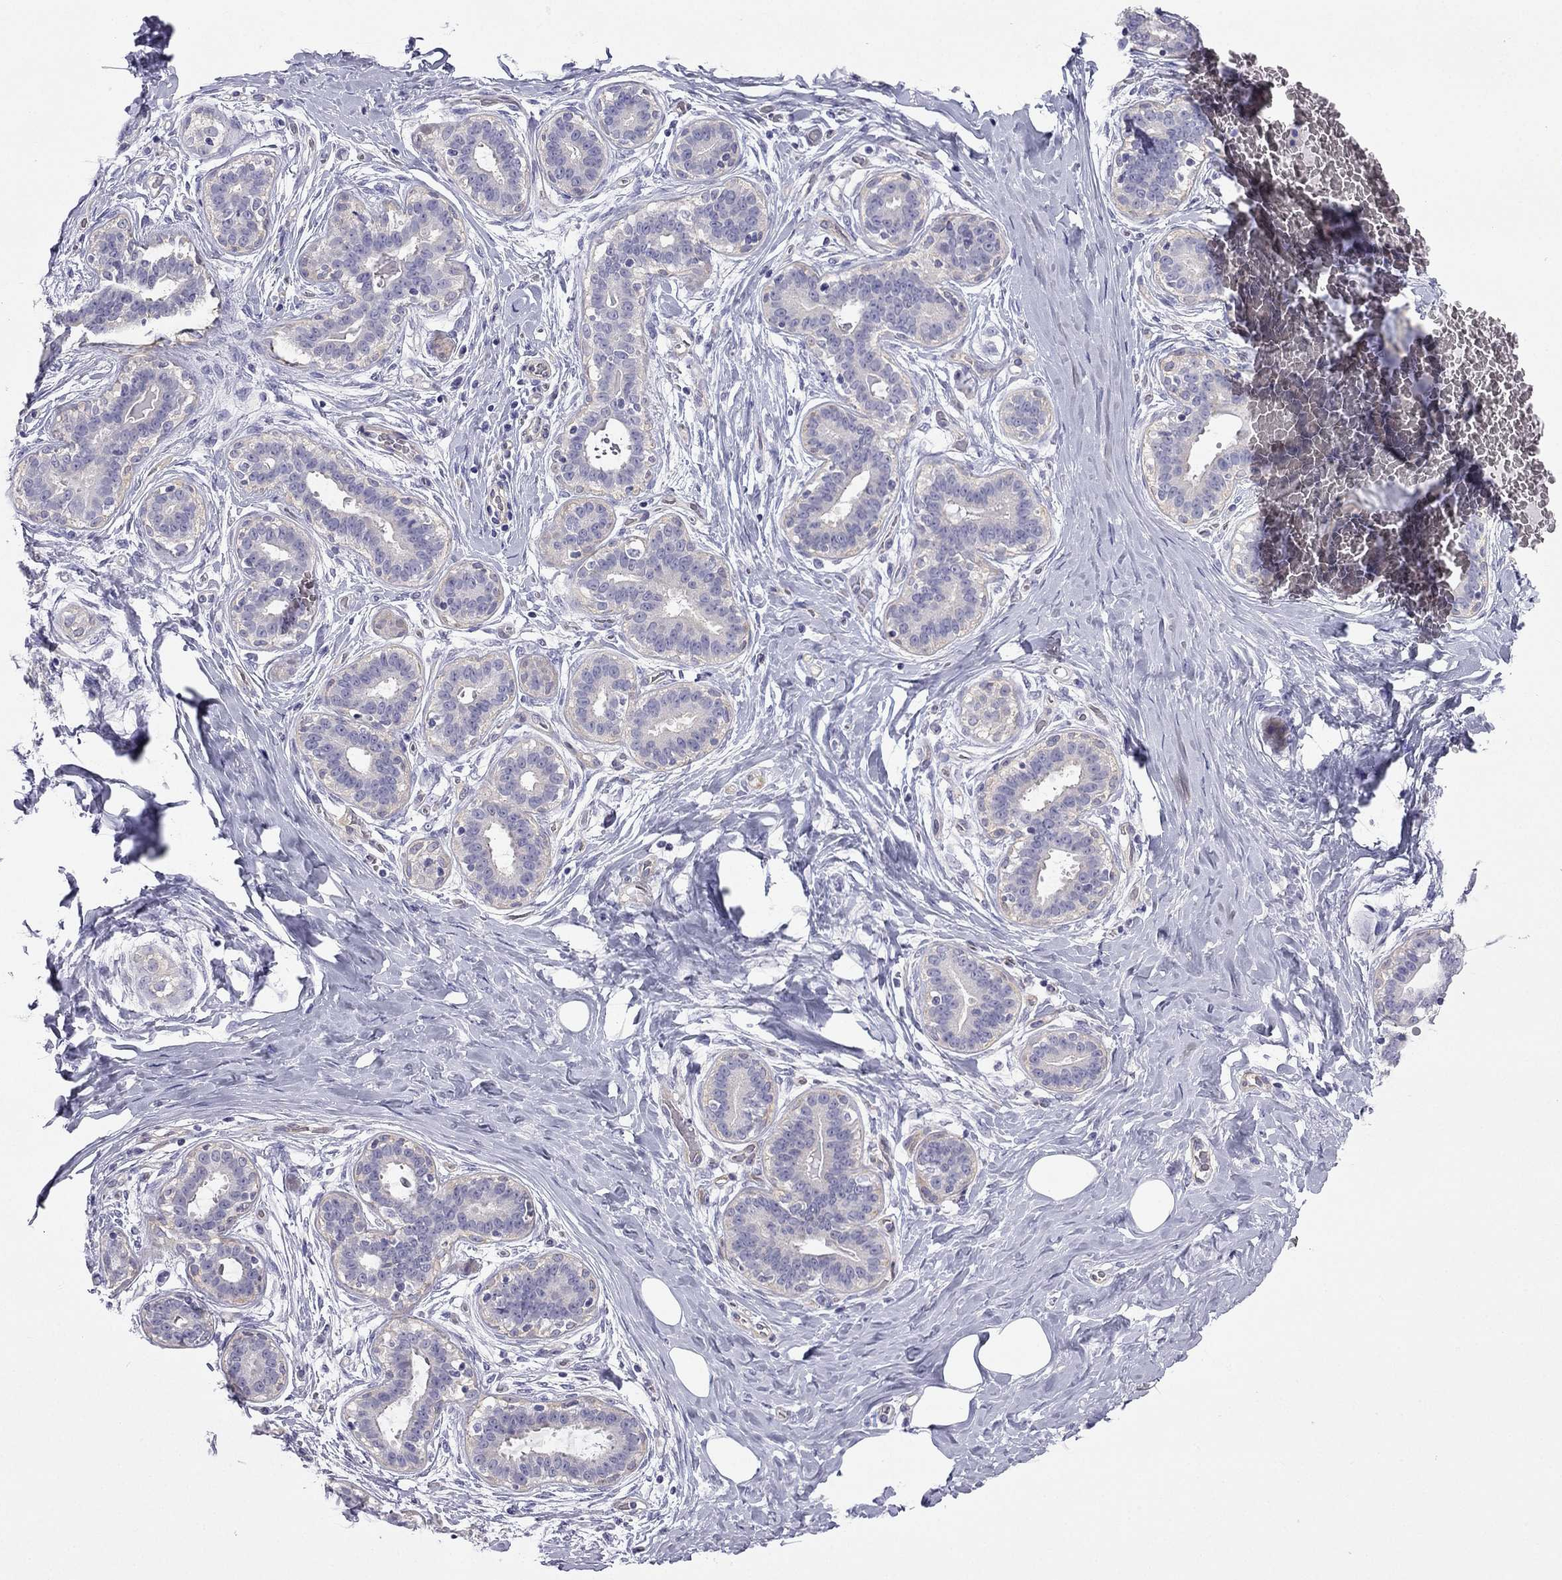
{"staining": {"intensity": "negative", "quantity": "none", "location": "none"}, "tissue": "breast", "cell_type": "Adipocytes", "image_type": "normal", "snomed": [{"axis": "morphology", "description": "Normal tissue, NOS"}, {"axis": "topography", "description": "Skin"}, {"axis": "topography", "description": "Breast"}], "caption": "Immunohistochemistry (IHC) image of normal human breast stained for a protein (brown), which reveals no staining in adipocytes.", "gene": "GJA8", "patient": {"sex": "female", "age": 43}}